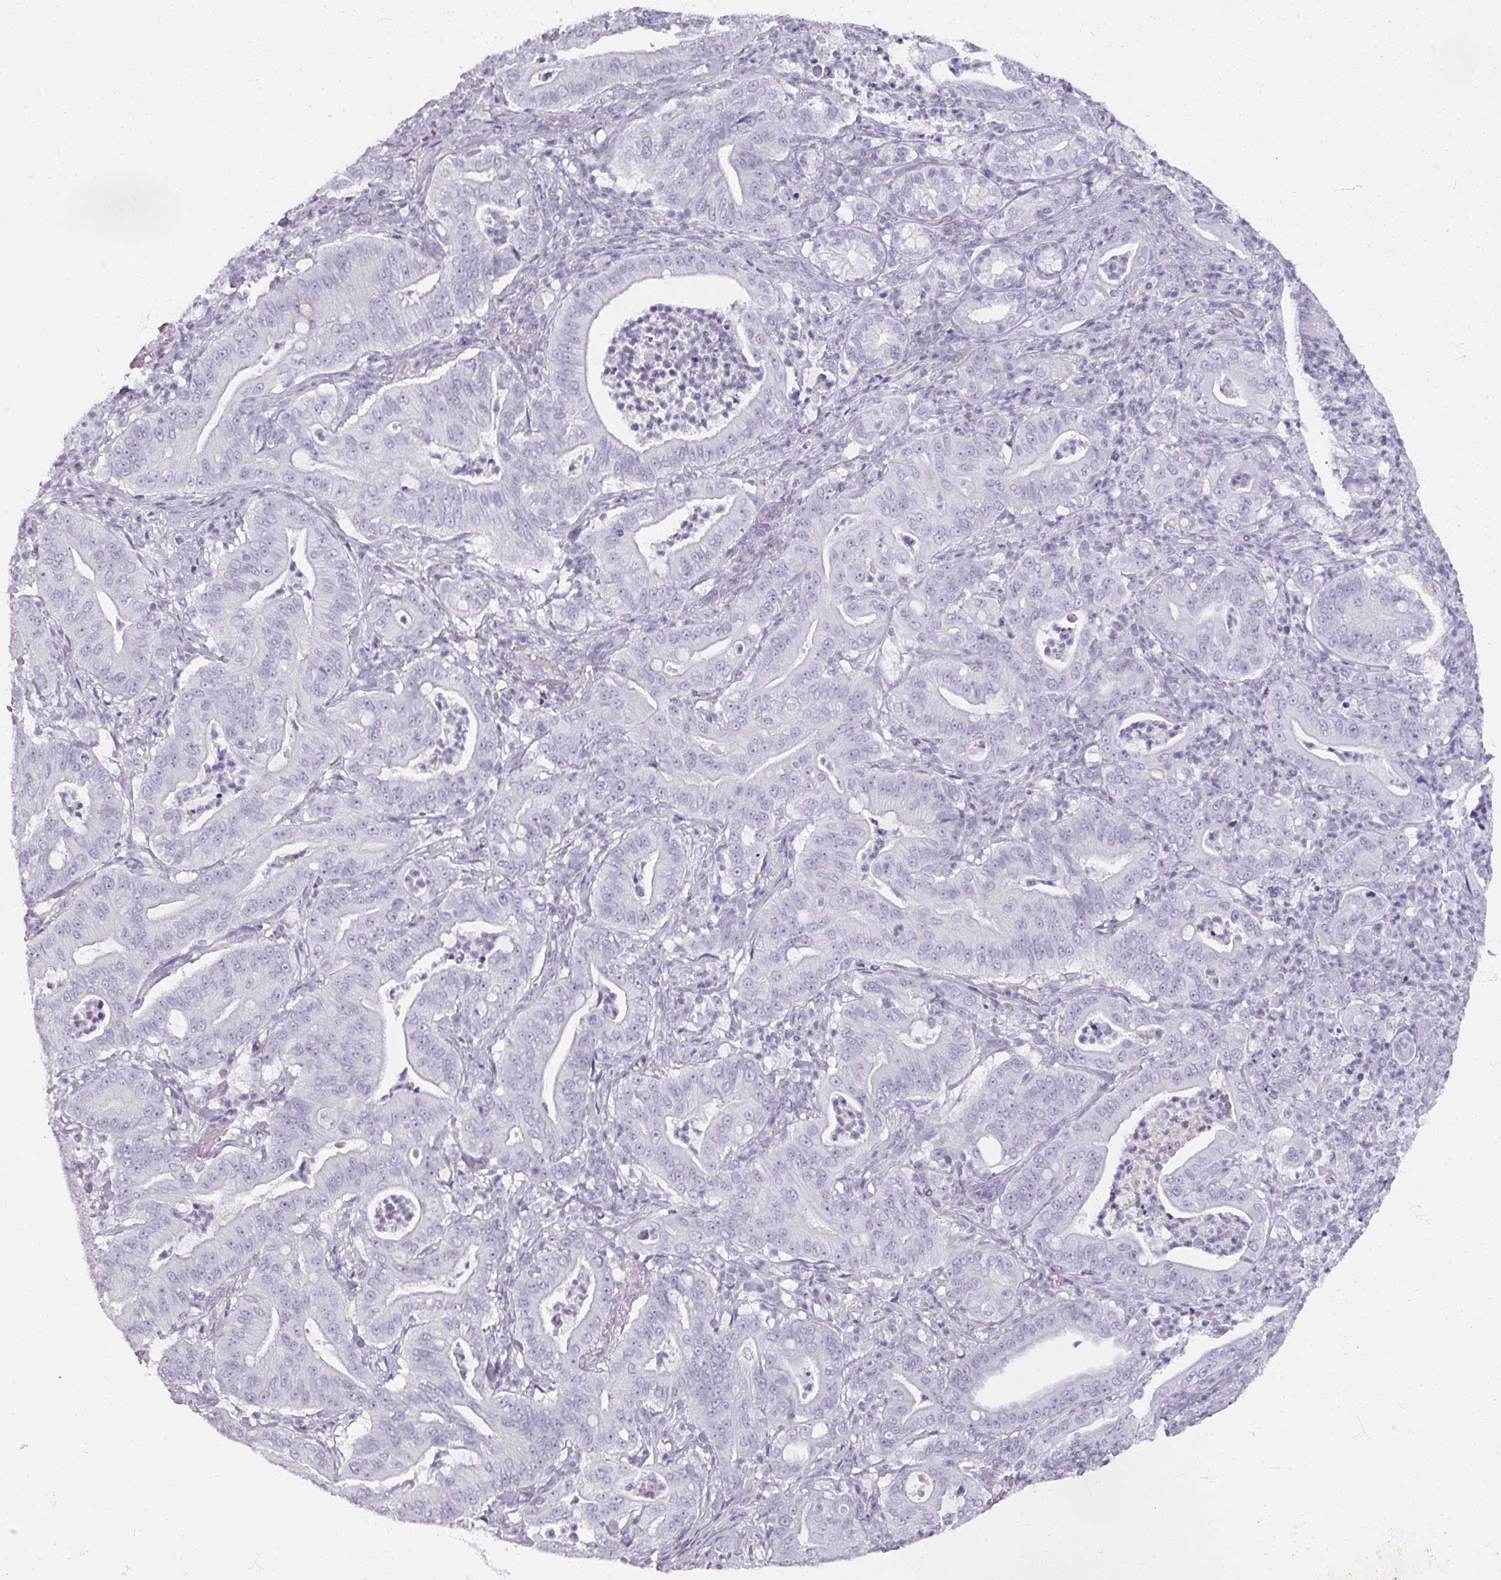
{"staining": {"intensity": "negative", "quantity": "none", "location": "none"}, "tissue": "pancreatic cancer", "cell_type": "Tumor cells", "image_type": "cancer", "snomed": [{"axis": "morphology", "description": "Adenocarcinoma, NOS"}, {"axis": "topography", "description": "Pancreas"}], "caption": "This is an IHC image of human pancreatic cancer (adenocarcinoma). There is no expression in tumor cells.", "gene": "REG3G", "patient": {"sex": "male", "age": 71}}